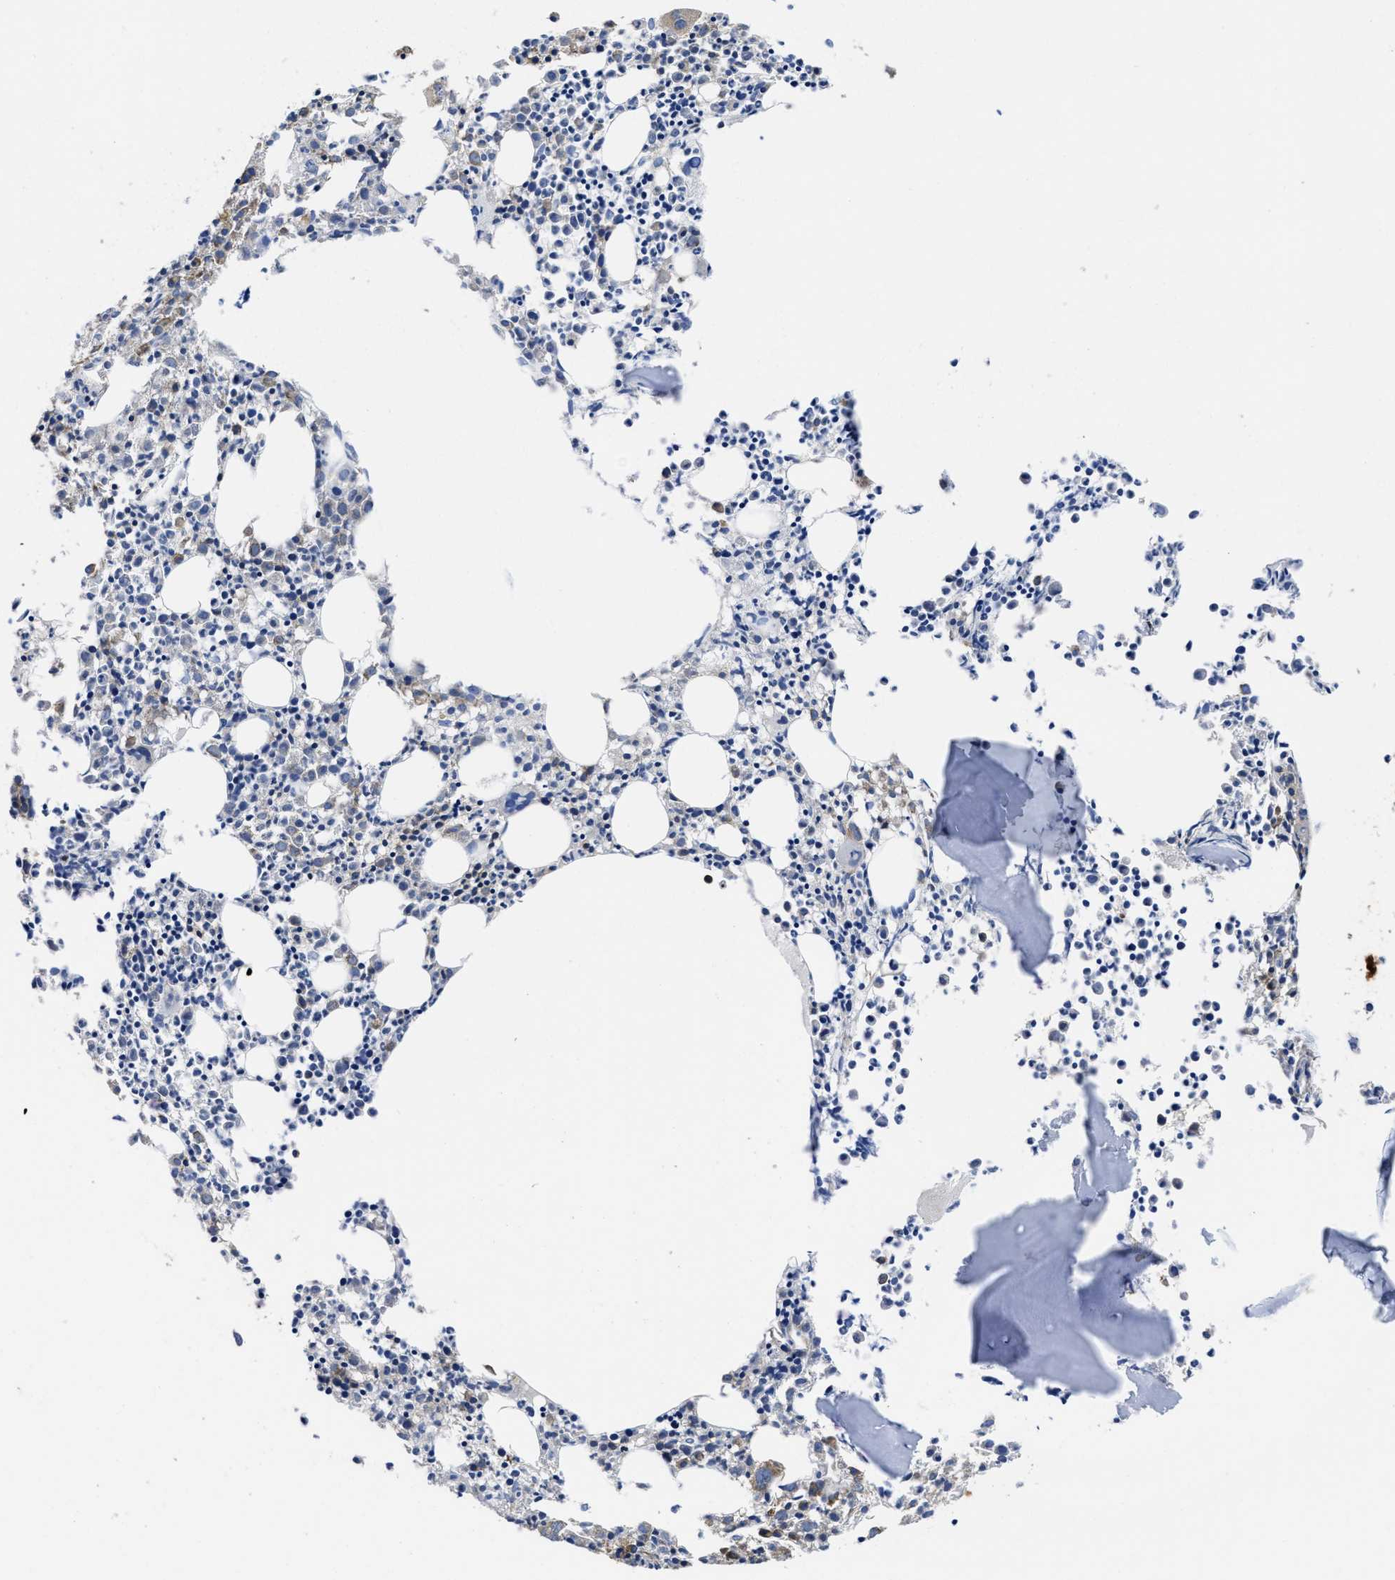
{"staining": {"intensity": "weak", "quantity": "25%-75%", "location": "cytoplasmic/membranous"}, "tissue": "bone marrow", "cell_type": "Hematopoietic cells", "image_type": "normal", "snomed": [{"axis": "morphology", "description": "Normal tissue, NOS"}, {"axis": "morphology", "description": "Inflammation, NOS"}, {"axis": "topography", "description": "Bone marrow"}], "caption": "Immunohistochemical staining of benign bone marrow demonstrates weak cytoplasmic/membranous protein staining in about 25%-75% of hematopoietic cells.", "gene": "YARS1", "patient": {"sex": "male", "age": 25}}